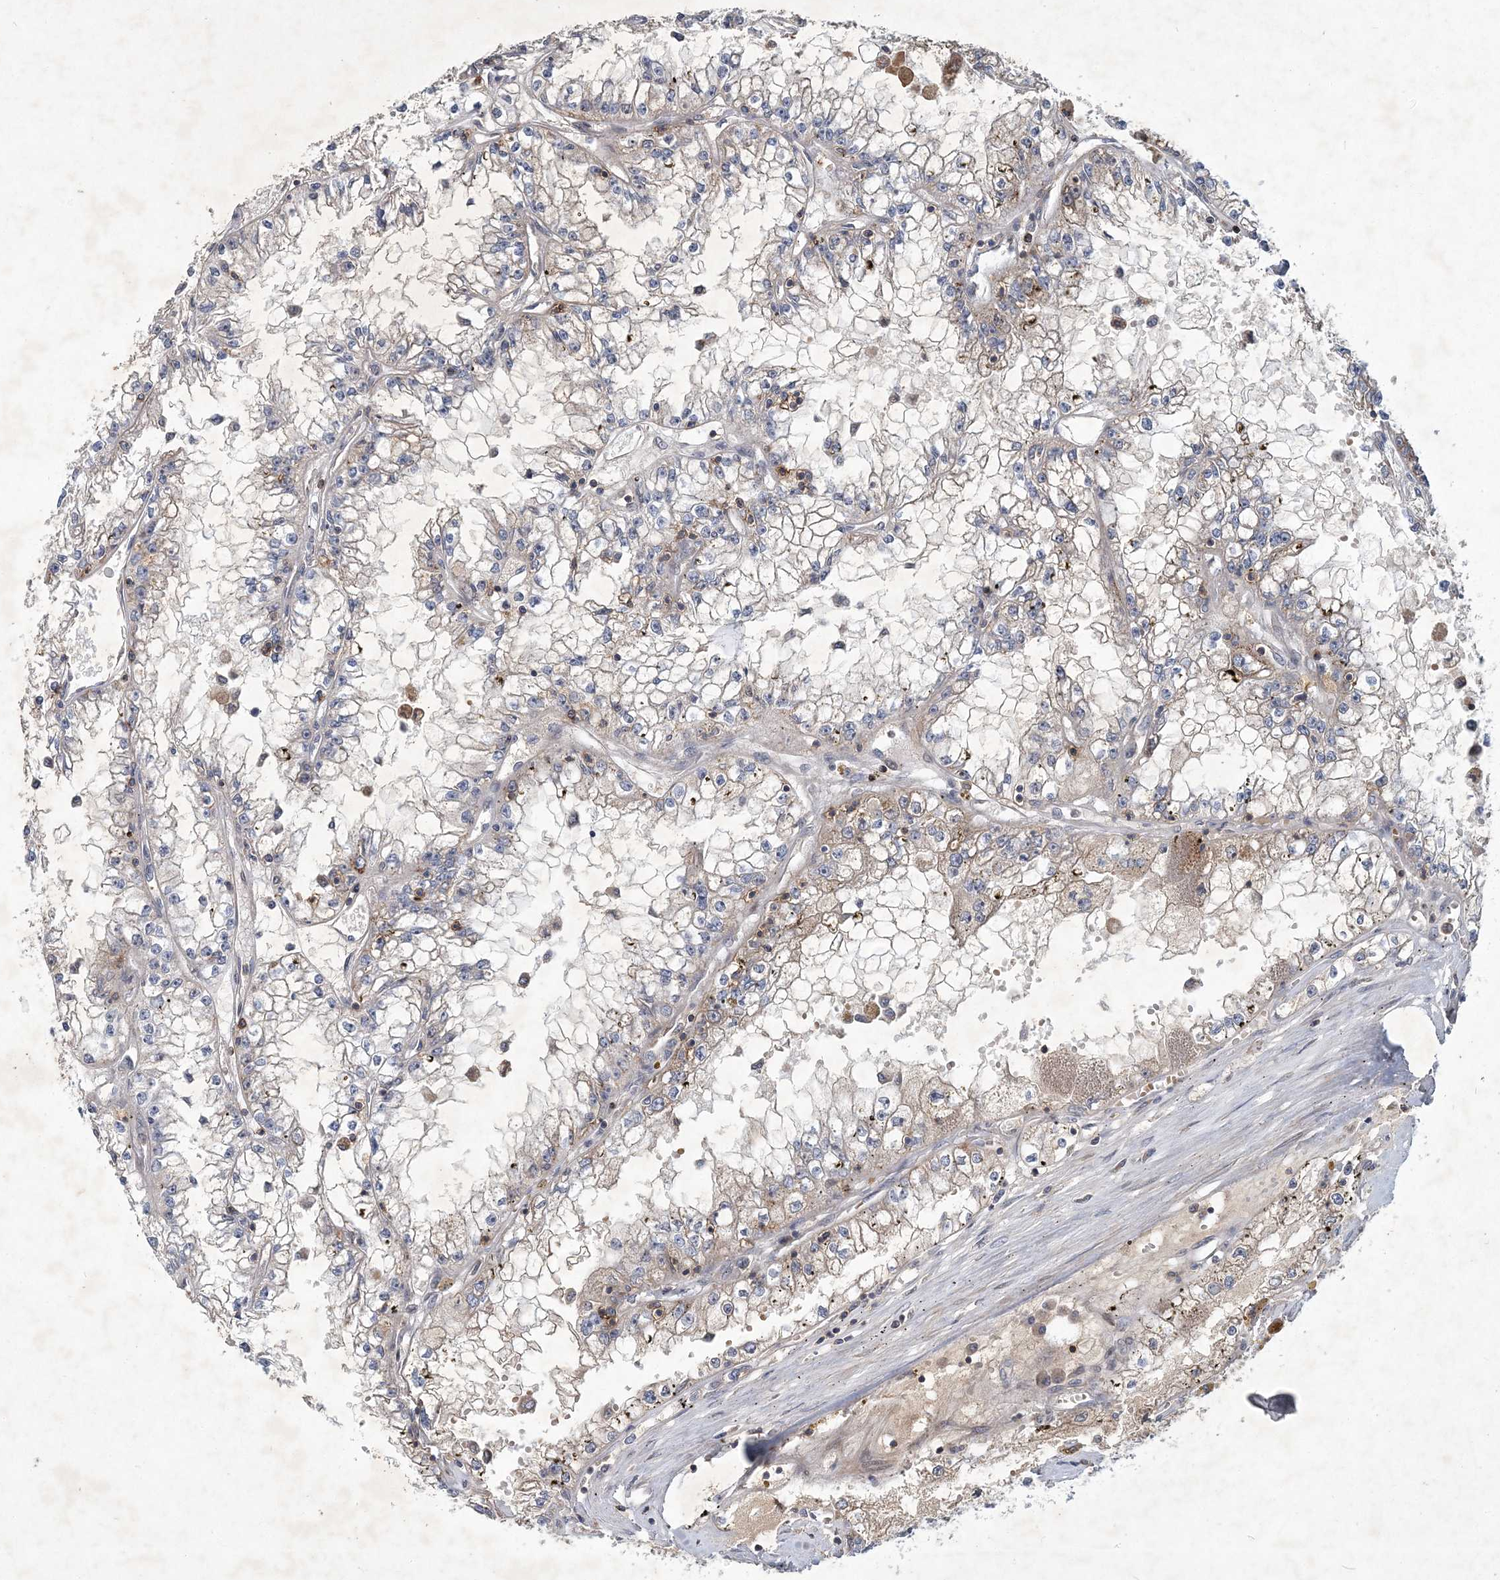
{"staining": {"intensity": "weak", "quantity": "25%-75%", "location": "cytoplasmic/membranous"}, "tissue": "renal cancer", "cell_type": "Tumor cells", "image_type": "cancer", "snomed": [{"axis": "morphology", "description": "Adenocarcinoma, NOS"}, {"axis": "topography", "description": "Kidney"}], "caption": "Protein staining demonstrates weak cytoplasmic/membranous staining in about 25%-75% of tumor cells in renal cancer. The staining was performed using DAB (3,3'-diaminobenzidine) to visualize the protein expression in brown, while the nuclei were stained in blue with hematoxylin (Magnification: 20x).", "gene": "RNF25", "patient": {"sex": "male", "age": 56}}